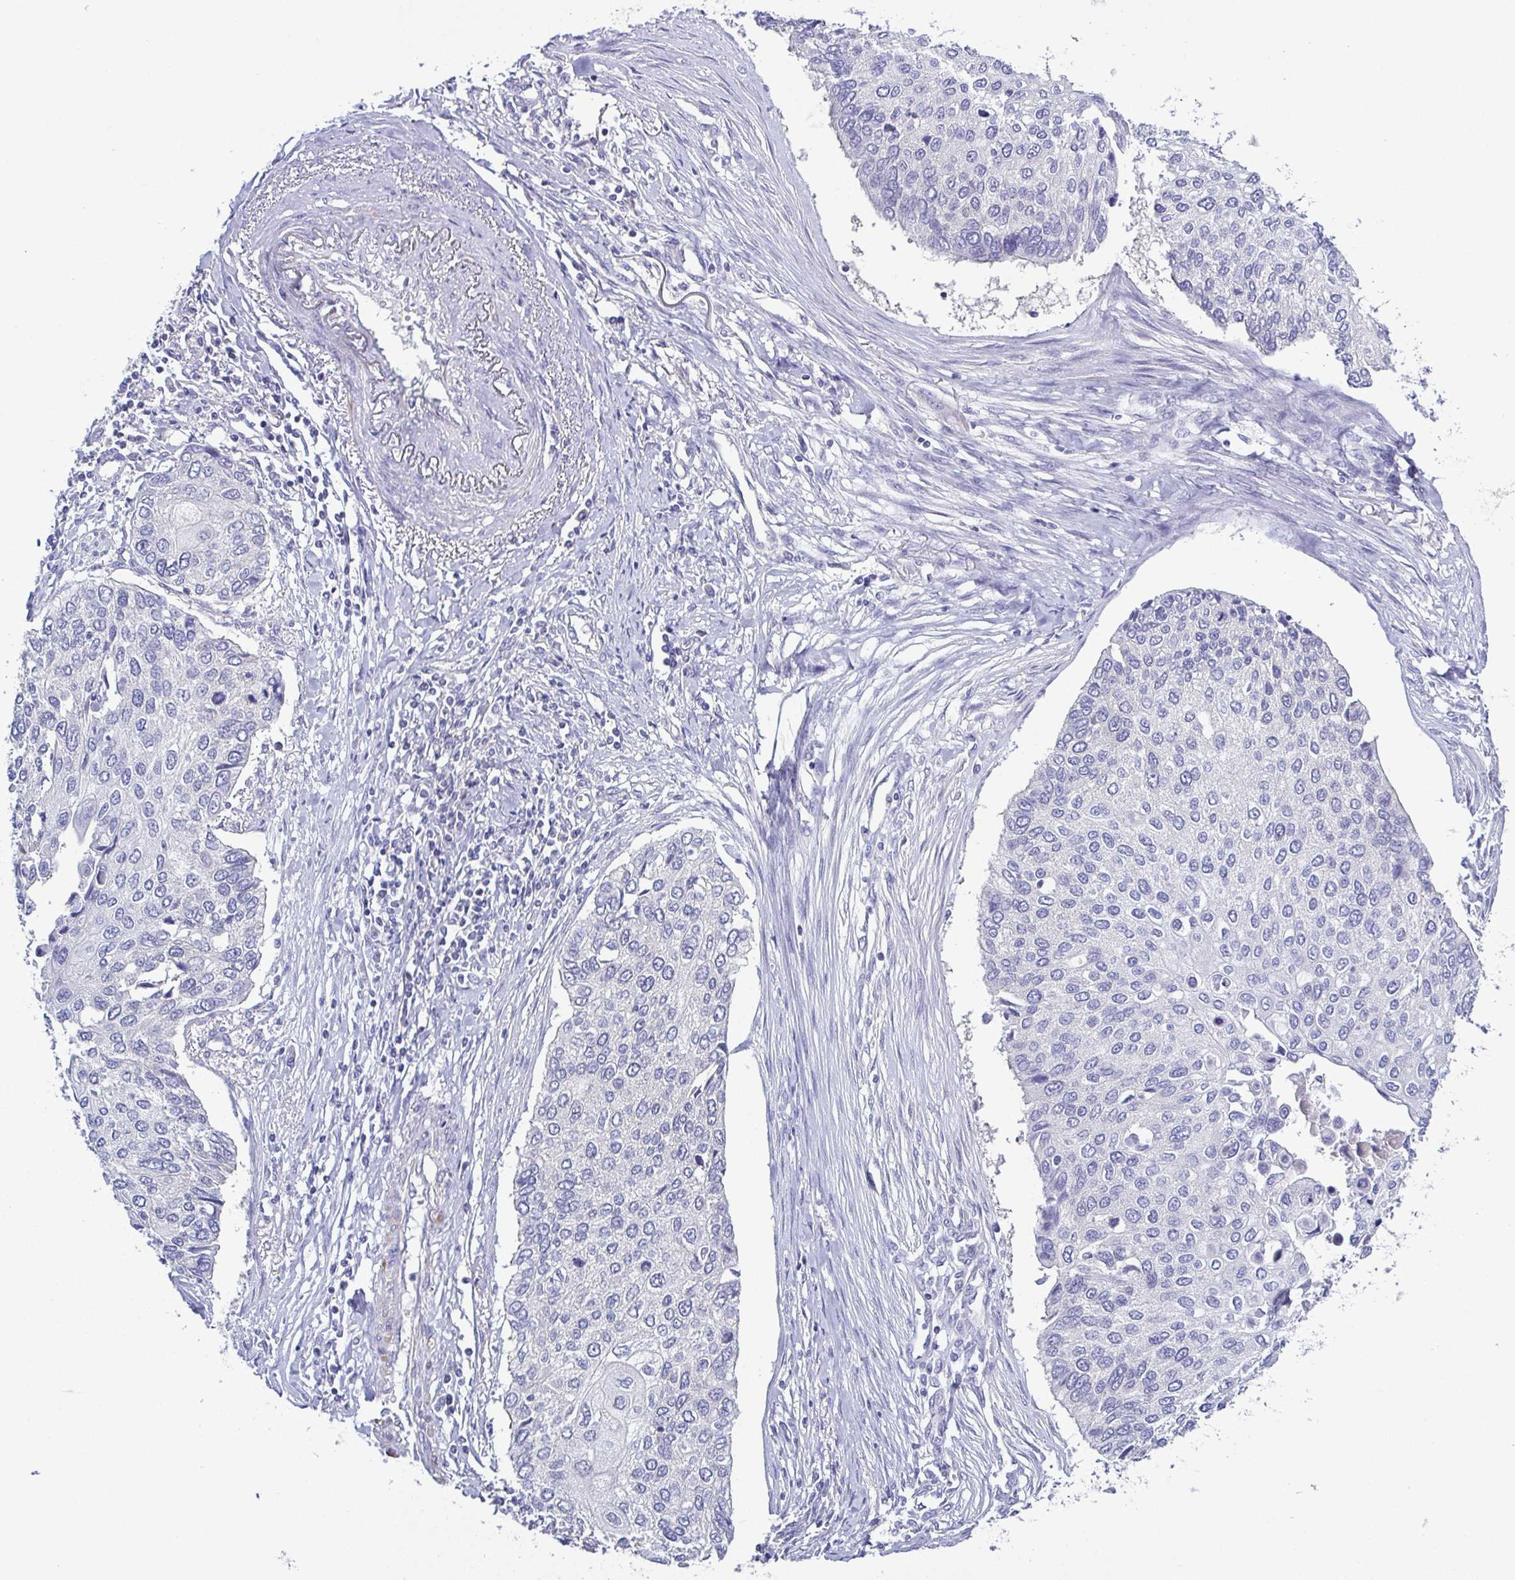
{"staining": {"intensity": "negative", "quantity": "none", "location": "none"}, "tissue": "lung cancer", "cell_type": "Tumor cells", "image_type": "cancer", "snomed": [{"axis": "morphology", "description": "Squamous cell carcinoma, NOS"}, {"axis": "morphology", "description": "Squamous cell carcinoma, metastatic, NOS"}, {"axis": "topography", "description": "Lung"}], "caption": "Immunohistochemistry photomicrograph of neoplastic tissue: human lung squamous cell carcinoma stained with DAB (3,3'-diaminobenzidine) displays no significant protein staining in tumor cells. Nuclei are stained in blue.", "gene": "CFAP97D1", "patient": {"sex": "male", "age": 63}}